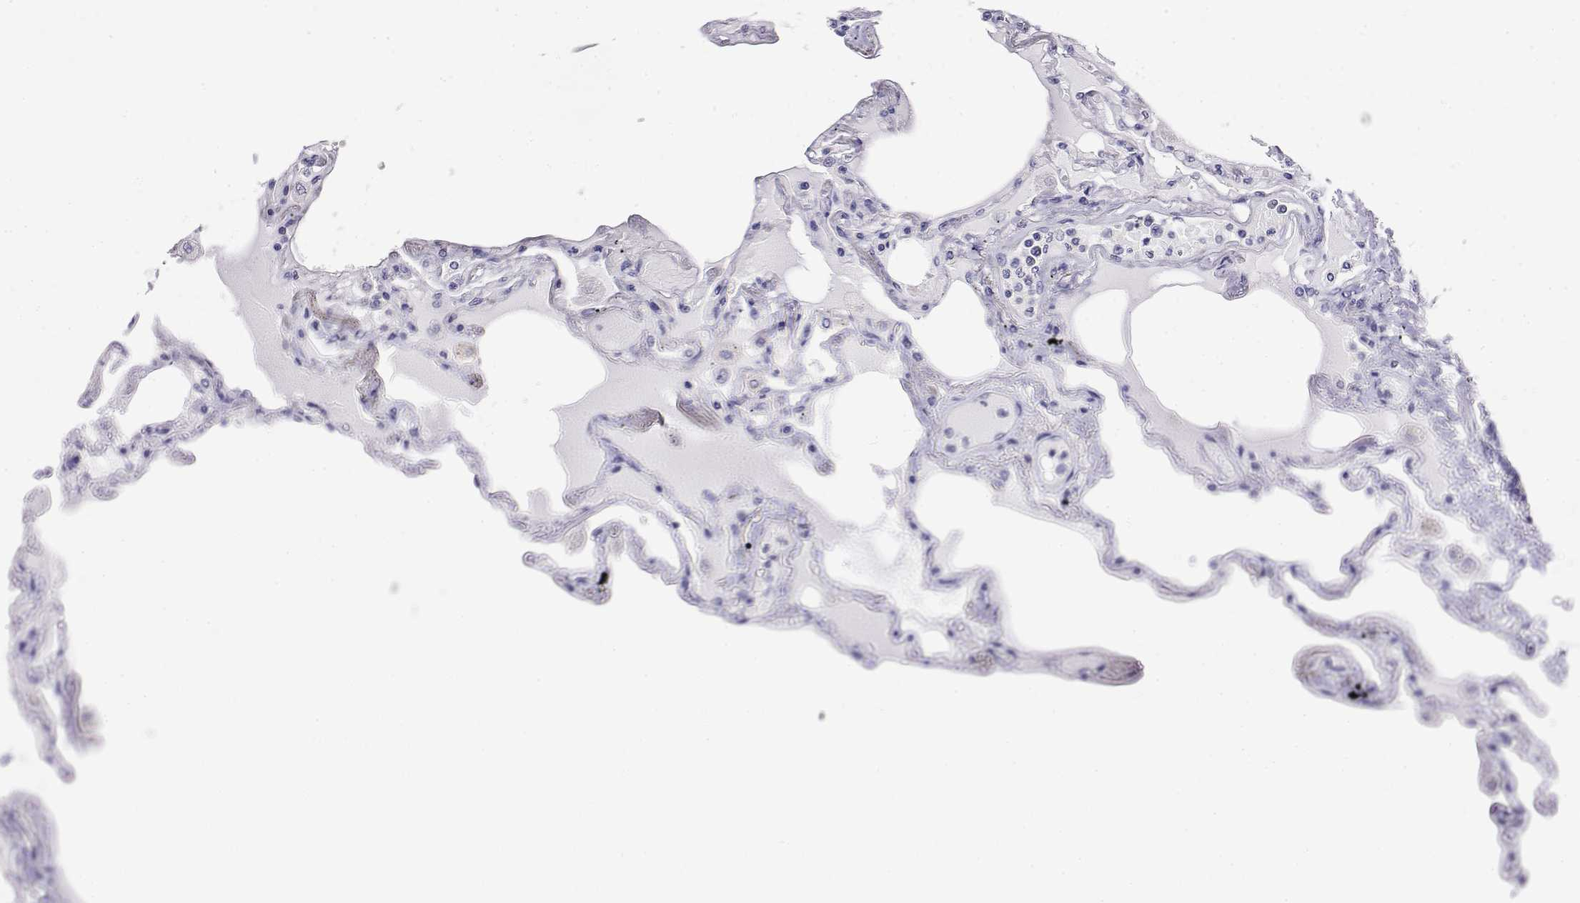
{"staining": {"intensity": "negative", "quantity": "none", "location": "none"}, "tissue": "lung", "cell_type": "Alveolar cells", "image_type": "normal", "snomed": [{"axis": "morphology", "description": "Normal tissue, NOS"}, {"axis": "morphology", "description": "Adenocarcinoma, NOS"}, {"axis": "topography", "description": "Cartilage tissue"}, {"axis": "topography", "description": "Lung"}], "caption": "The histopathology image demonstrates no significant expression in alveolar cells of lung.", "gene": "LY6D", "patient": {"sex": "female", "age": 67}}